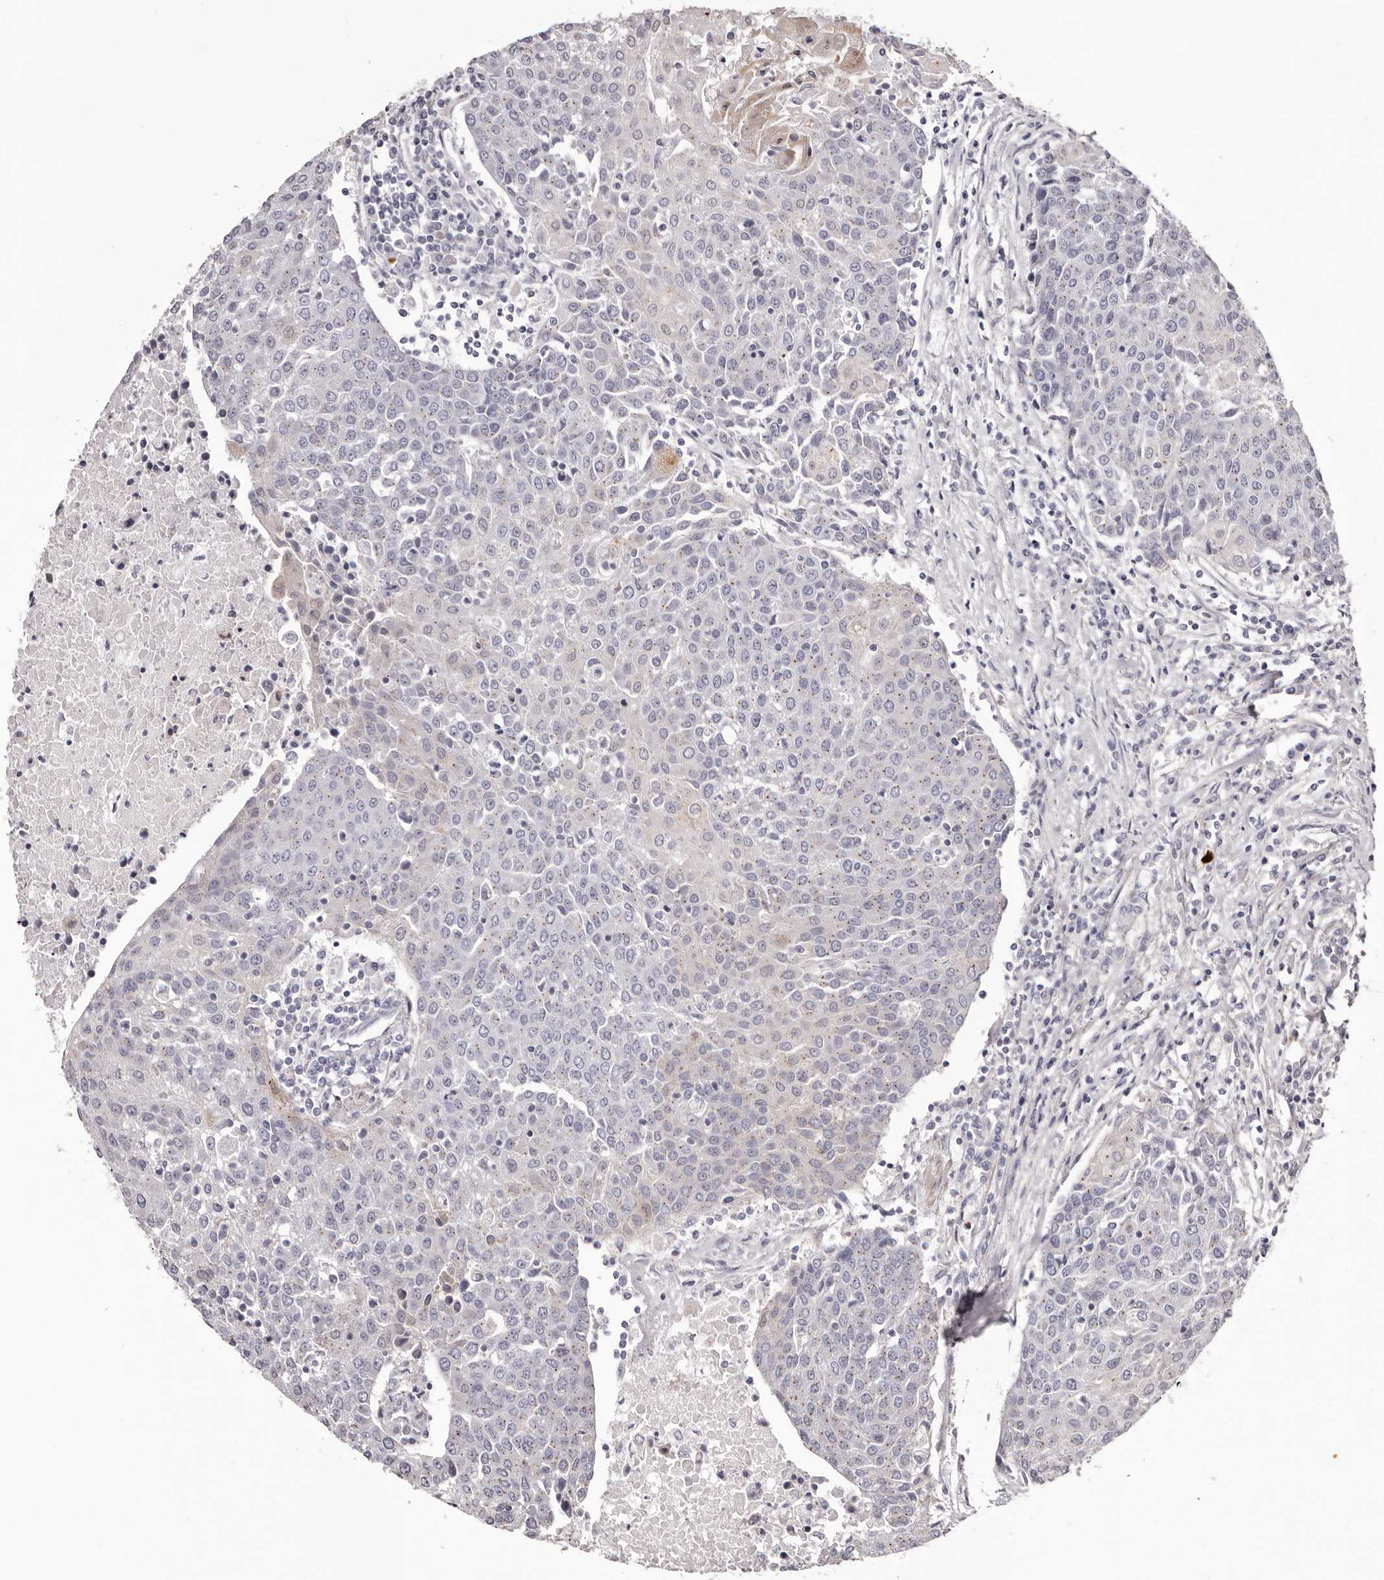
{"staining": {"intensity": "negative", "quantity": "none", "location": "none"}, "tissue": "urothelial cancer", "cell_type": "Tumor cells", "image_type": "cancer", "snomed": [{"axis": "morphology", "description": "Urothelial carcinoma, High grade"}, {"axis": "topography", "description": "Urinary bladder"}], "caption": "High power microscopy micrograph of an IHC photomicrograph of high-grade urothelial carcinoma, revealing no significant expression in tumor cells.", "gene": "PEG10", "patient": {"sex": "female", "age": 85}}